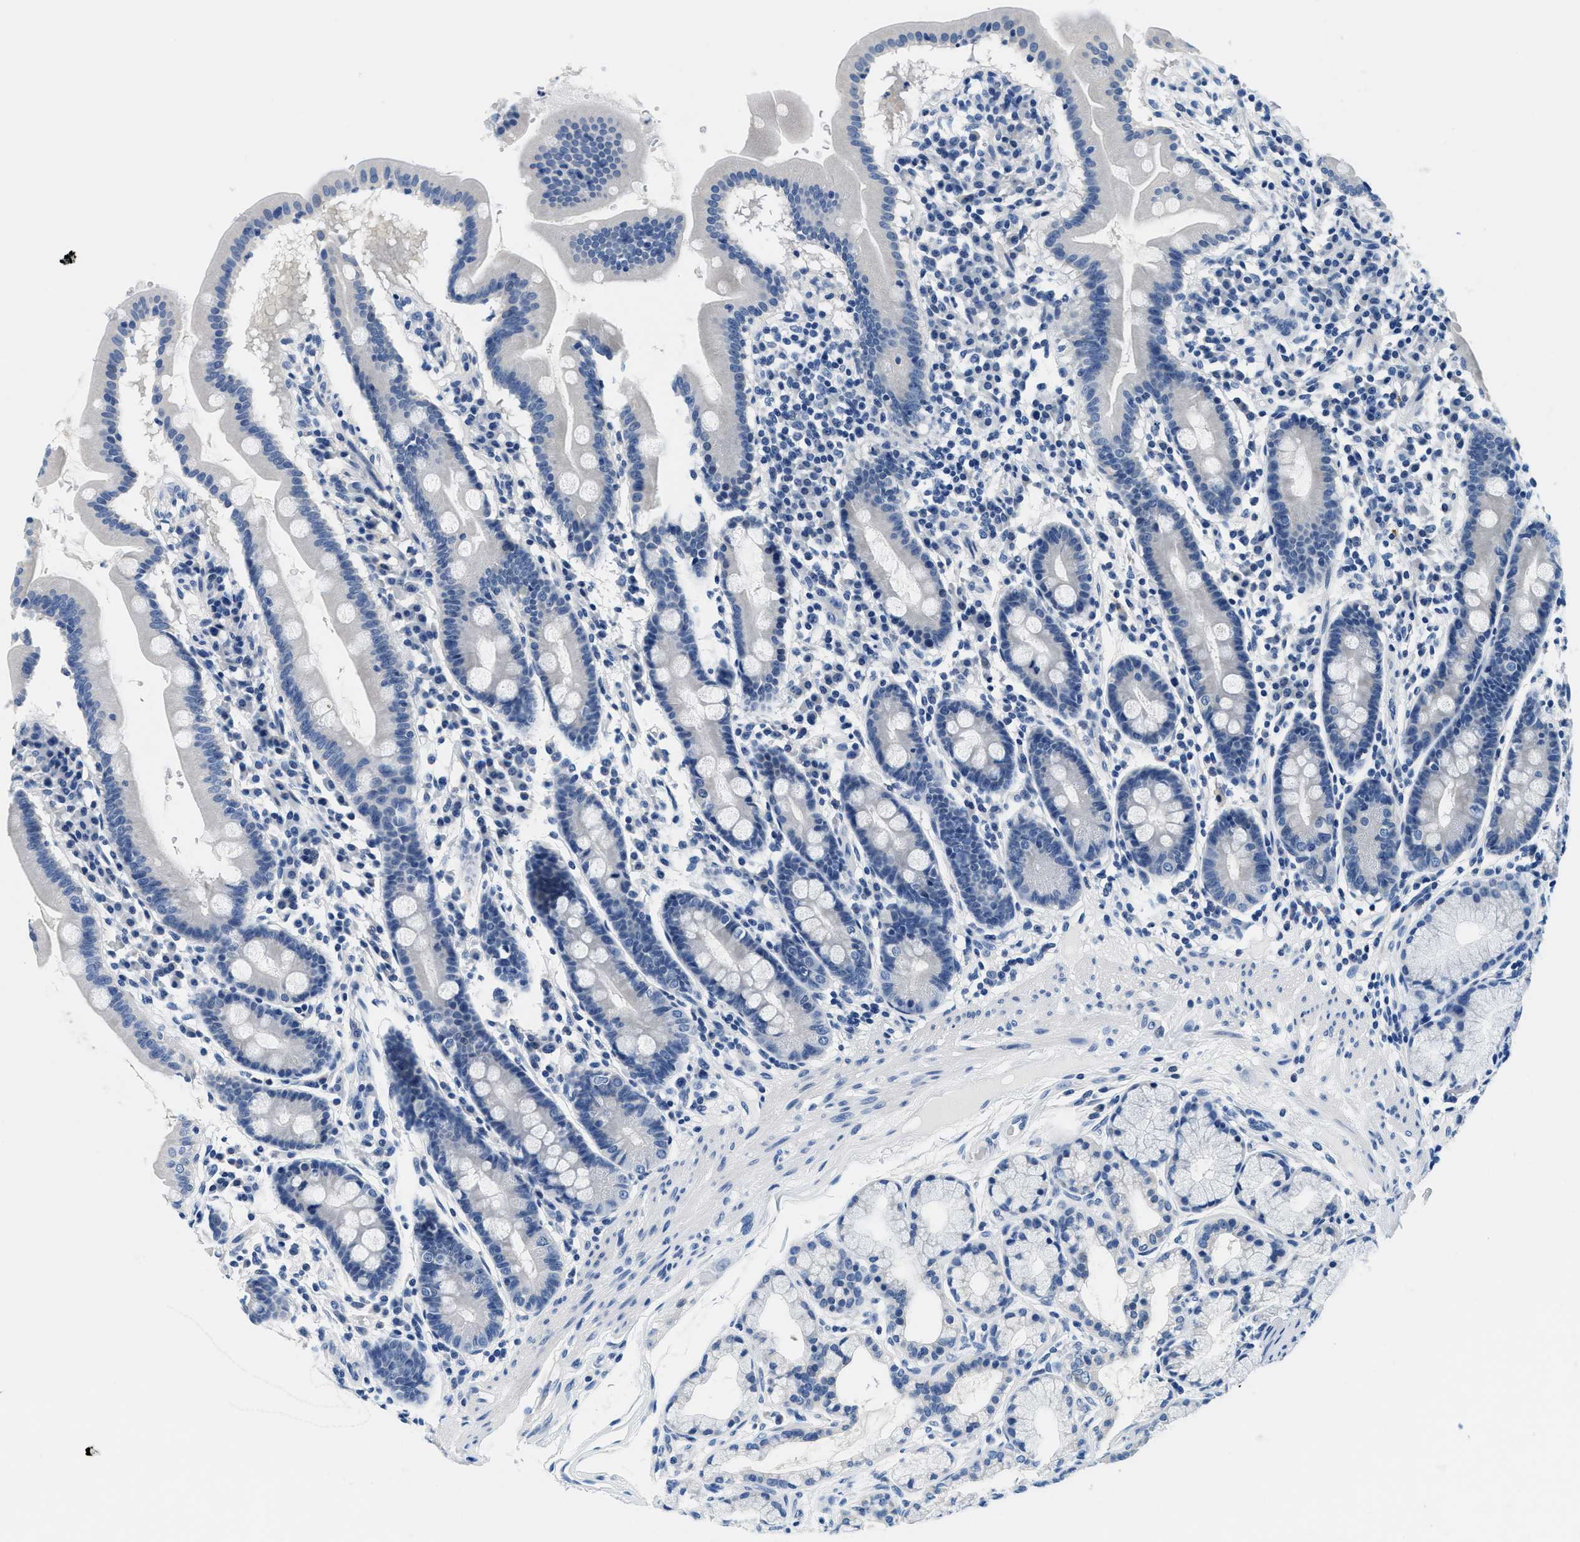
{"staining": {"intensity": "negative", "quantity": "none", "location": "none"}, "tissue": "duodenum", "cell_type": "Glandular cells", "image_type": "normal", "snomed": [{"axis": "morphology", "description": "Normal tissue, NOS"}, {"axis": "topography", "description": "Duodenum"}], "caption": "Immunohistochemistry histopathology image of normal human duodenum stained for a protein (brown), which exhibits no positivity in glandular cells. (DAB (3,3'-diaminobenzidine) immunohistochemistry visualized using brightfield microscopy, high magnification).", "gene": "GSTM3", "patient": {"sex": "male", "age": 50}}